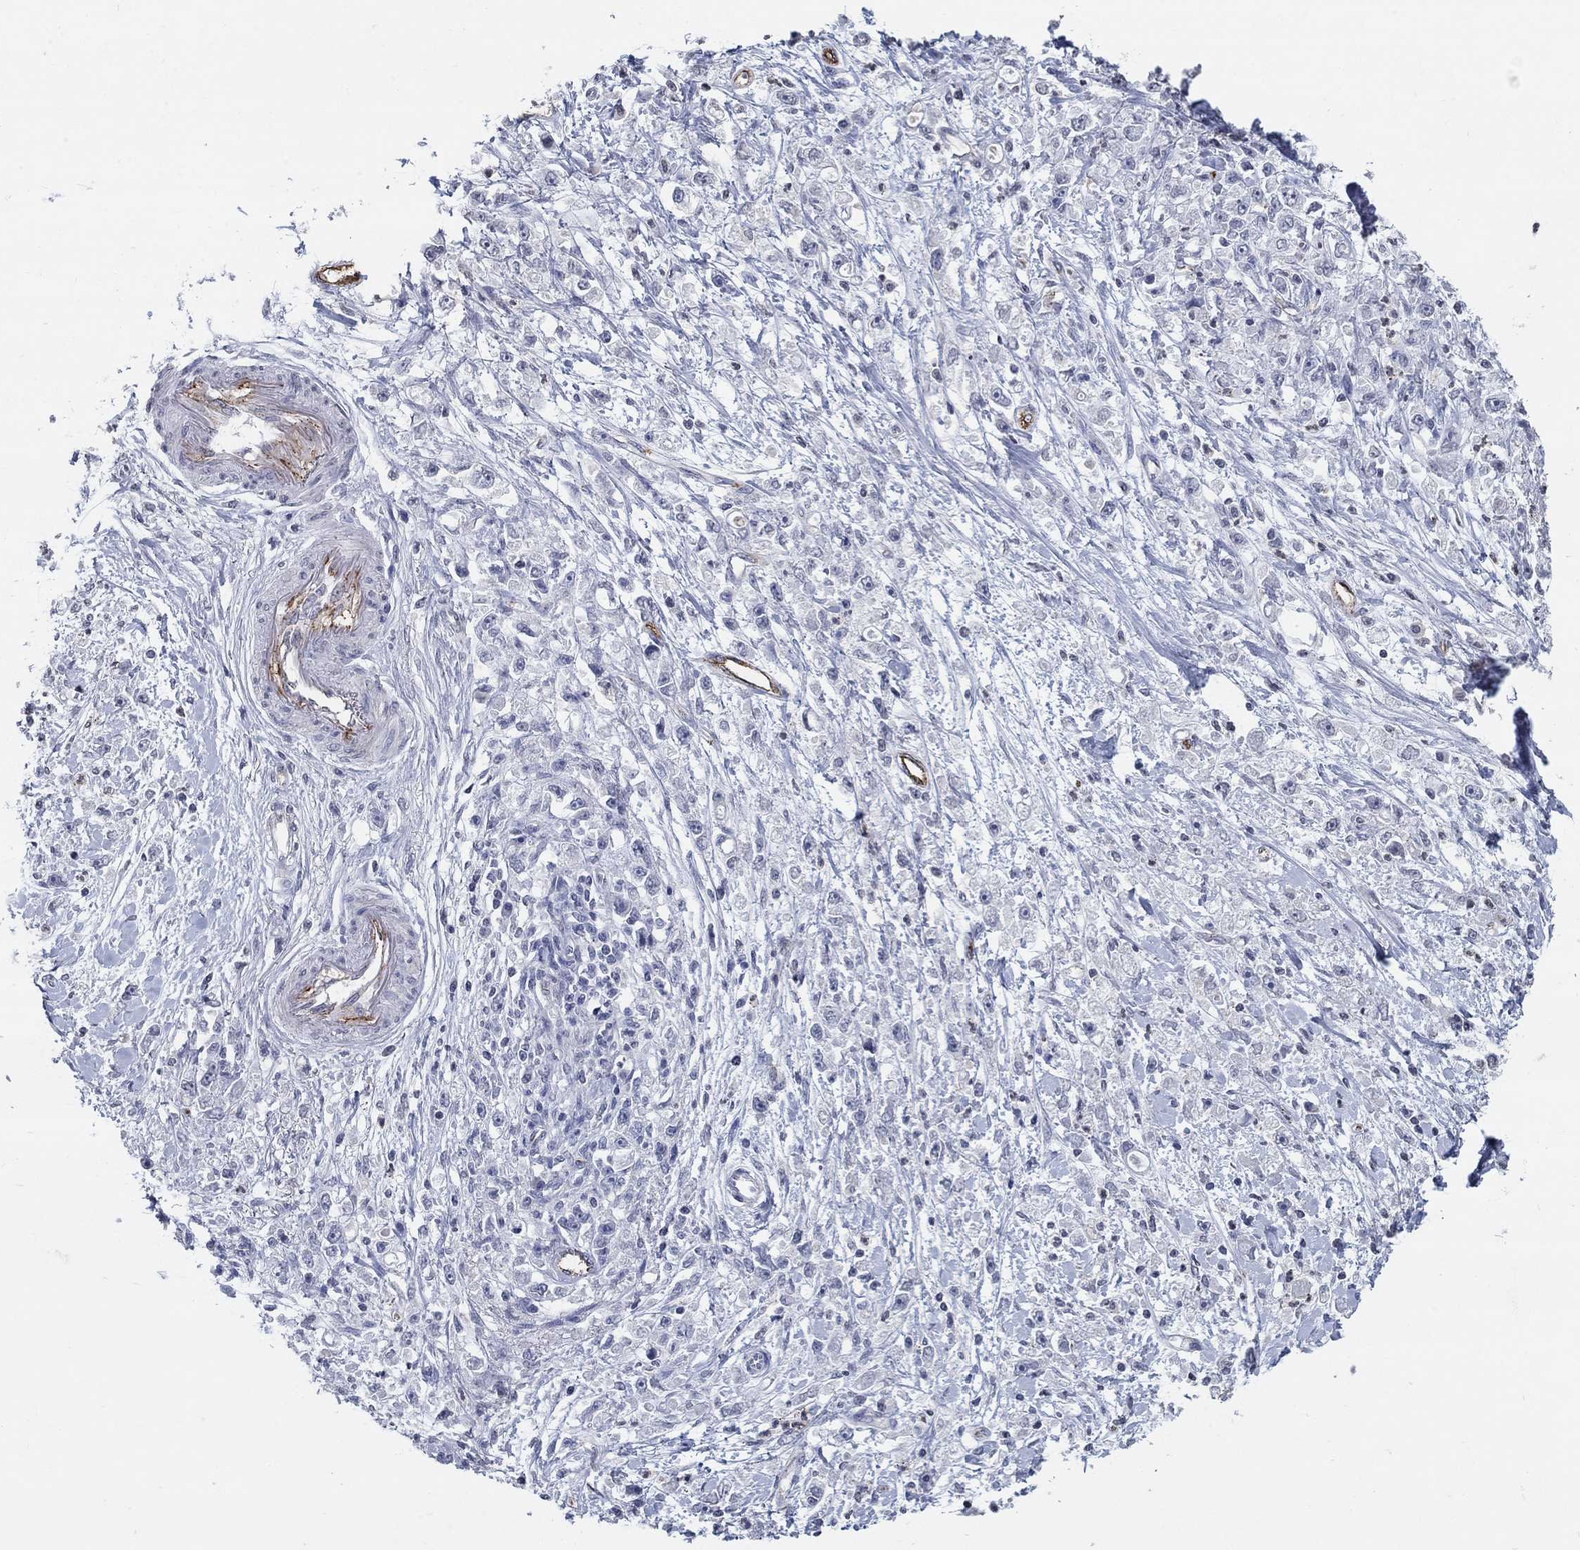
{"staining": {"intensity": "negative", "quantity": "none", "location": "none"}, "tissue": "stomach cancer", "cell_type": "Tumor cells", "image_type": "cancer", "snomed": [{"axis": "morphology", "description": "Adenocarcinoma, NOS"}, {"axis": "topography", "description": "Stomach"}], "caption": "A photomicrograph of human adenocarcinoma (stomach) is negative for staining in tumor cells.", "gene": "TINAG", "patient": {"sex": "female", "age": 59}}